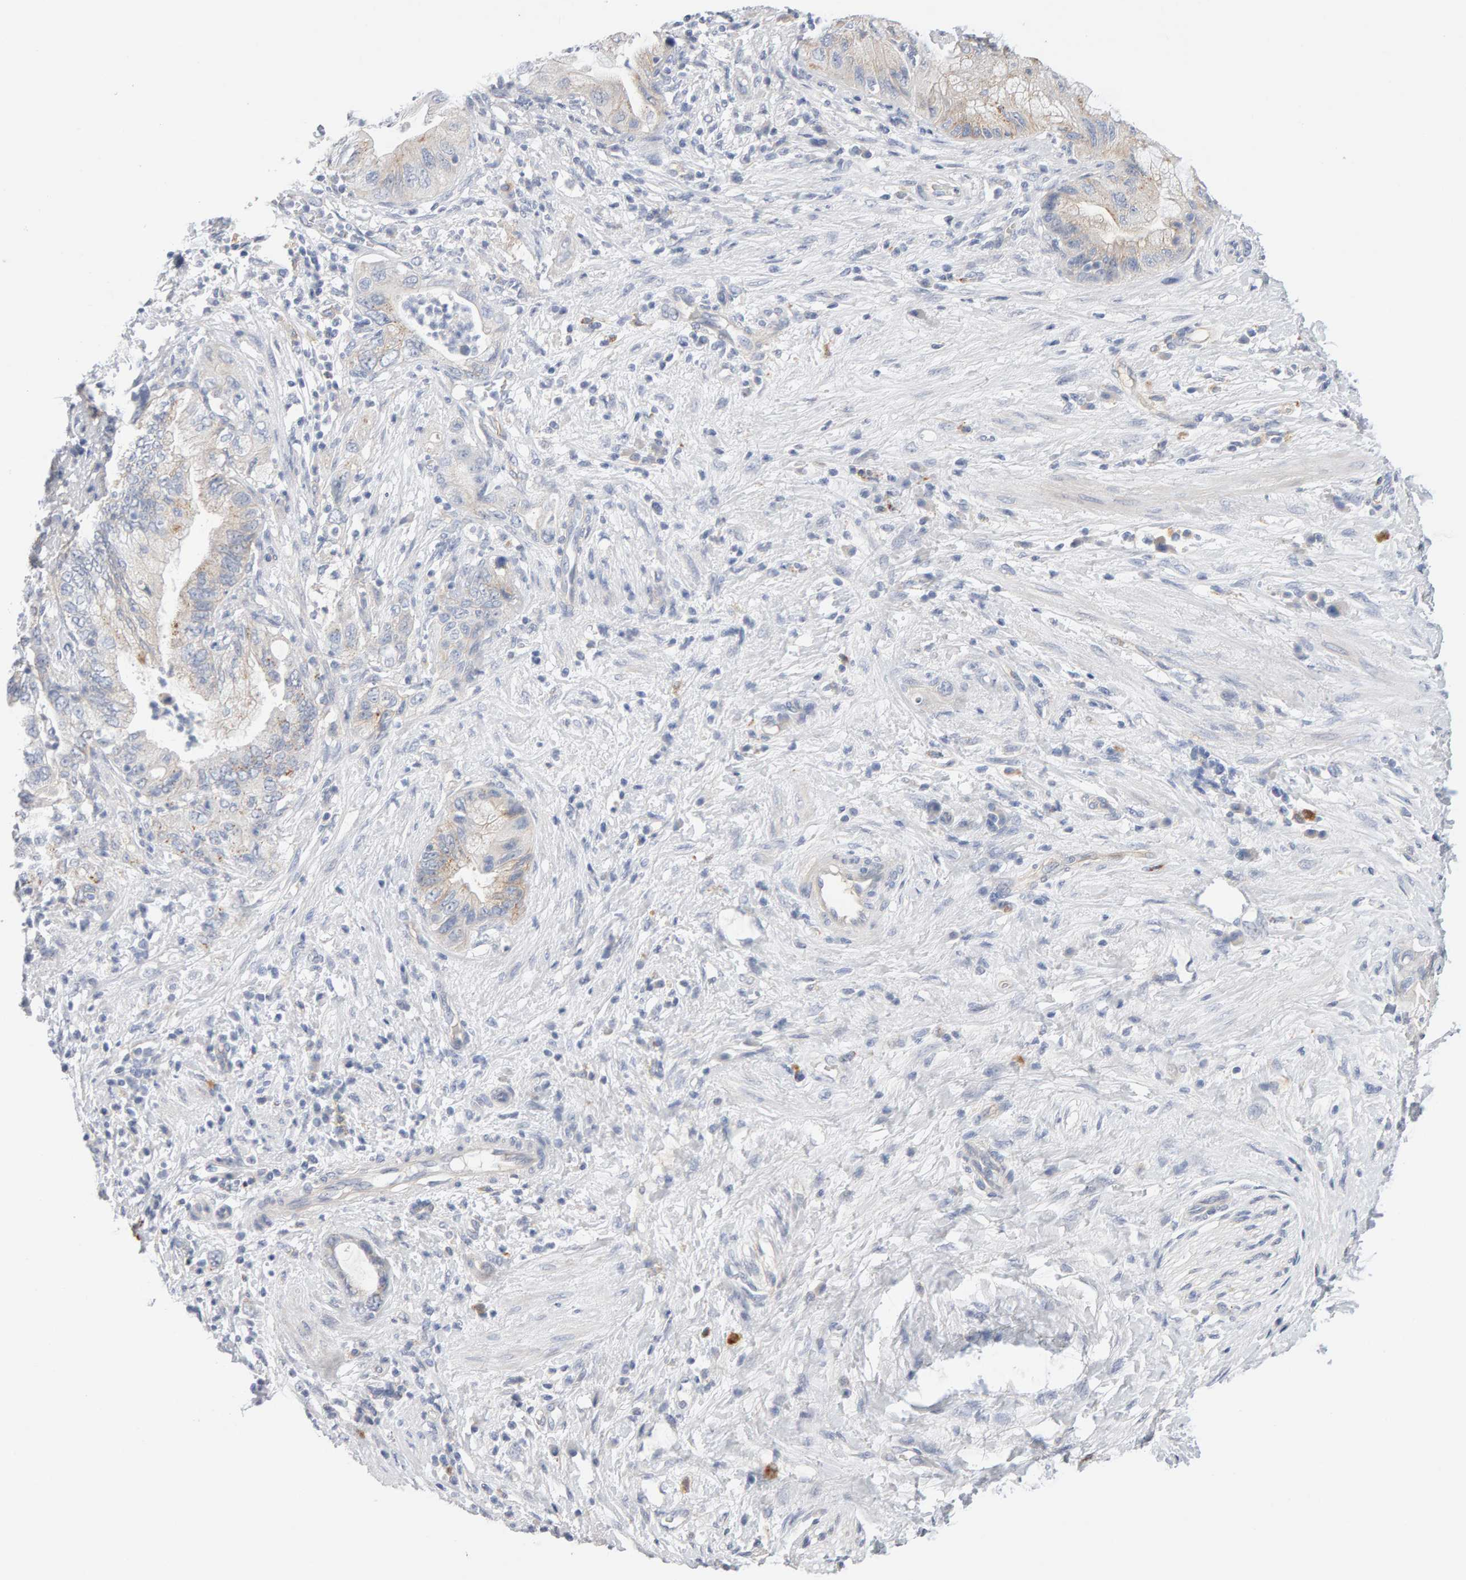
{"staining": {"intensity": "weak", "quantity": "<25%", "location": "cytoplasmic/membranous"}, "tissue": "pancreatic cancer", "cell_type": "Tumor cells", "image_type": "cancer", "snomed": [{"axis": "morphology", "description": "Adenocarcinoma, NOS"}, {"axis": "topography", "description": "Pancreas"}], "caption": "This is a histopathology image of immunohistochemistry staining of pancreatic cancer, which shows no staining in tumor cells.", "gene": "METRNL", "patient": {"sex": "female", "age": 73}}